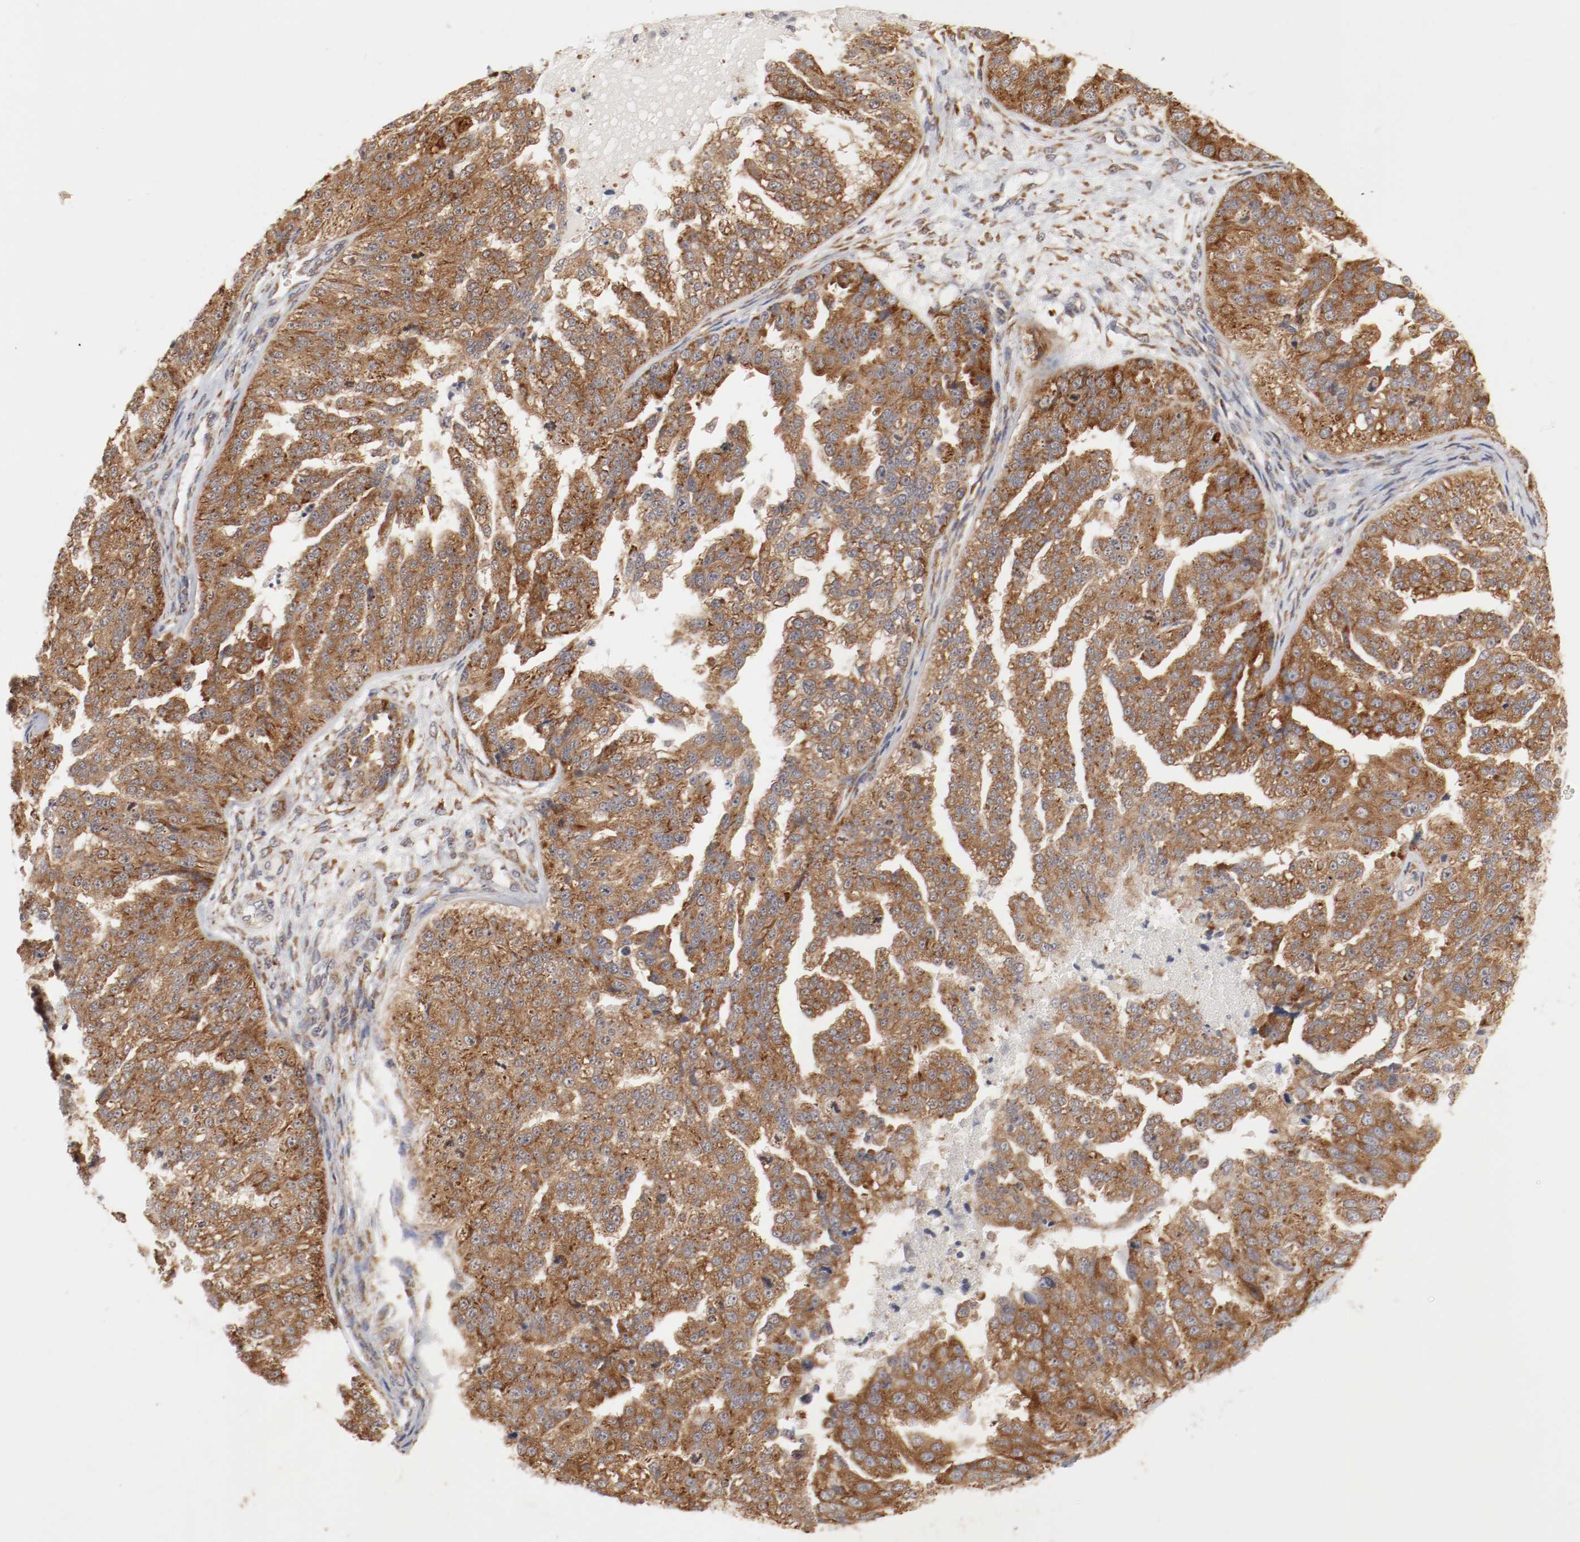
{"staining": {"intensity": "moderate", "quantity": ">75%", "location": "cytoplasmic/membranous"}, "tissue": "ovarian cancer", "cell_type": "Tumor cells", "image_type": "cancer", "snomed": [{"axis": "morphology", "description": "Cystadenocarcinoma, serous, NOS"}, {"axis": "topography", "description": "Ovary"}], "caption": "A photomicrograph of ovarian cancer (serous cystadenocarcinoma) stained for a protein shows moderate cytoplasmic/membranous brown staining in tumor cells.", "gene": "FKBP3", "patient": {"sex": "female", "age": 58}}